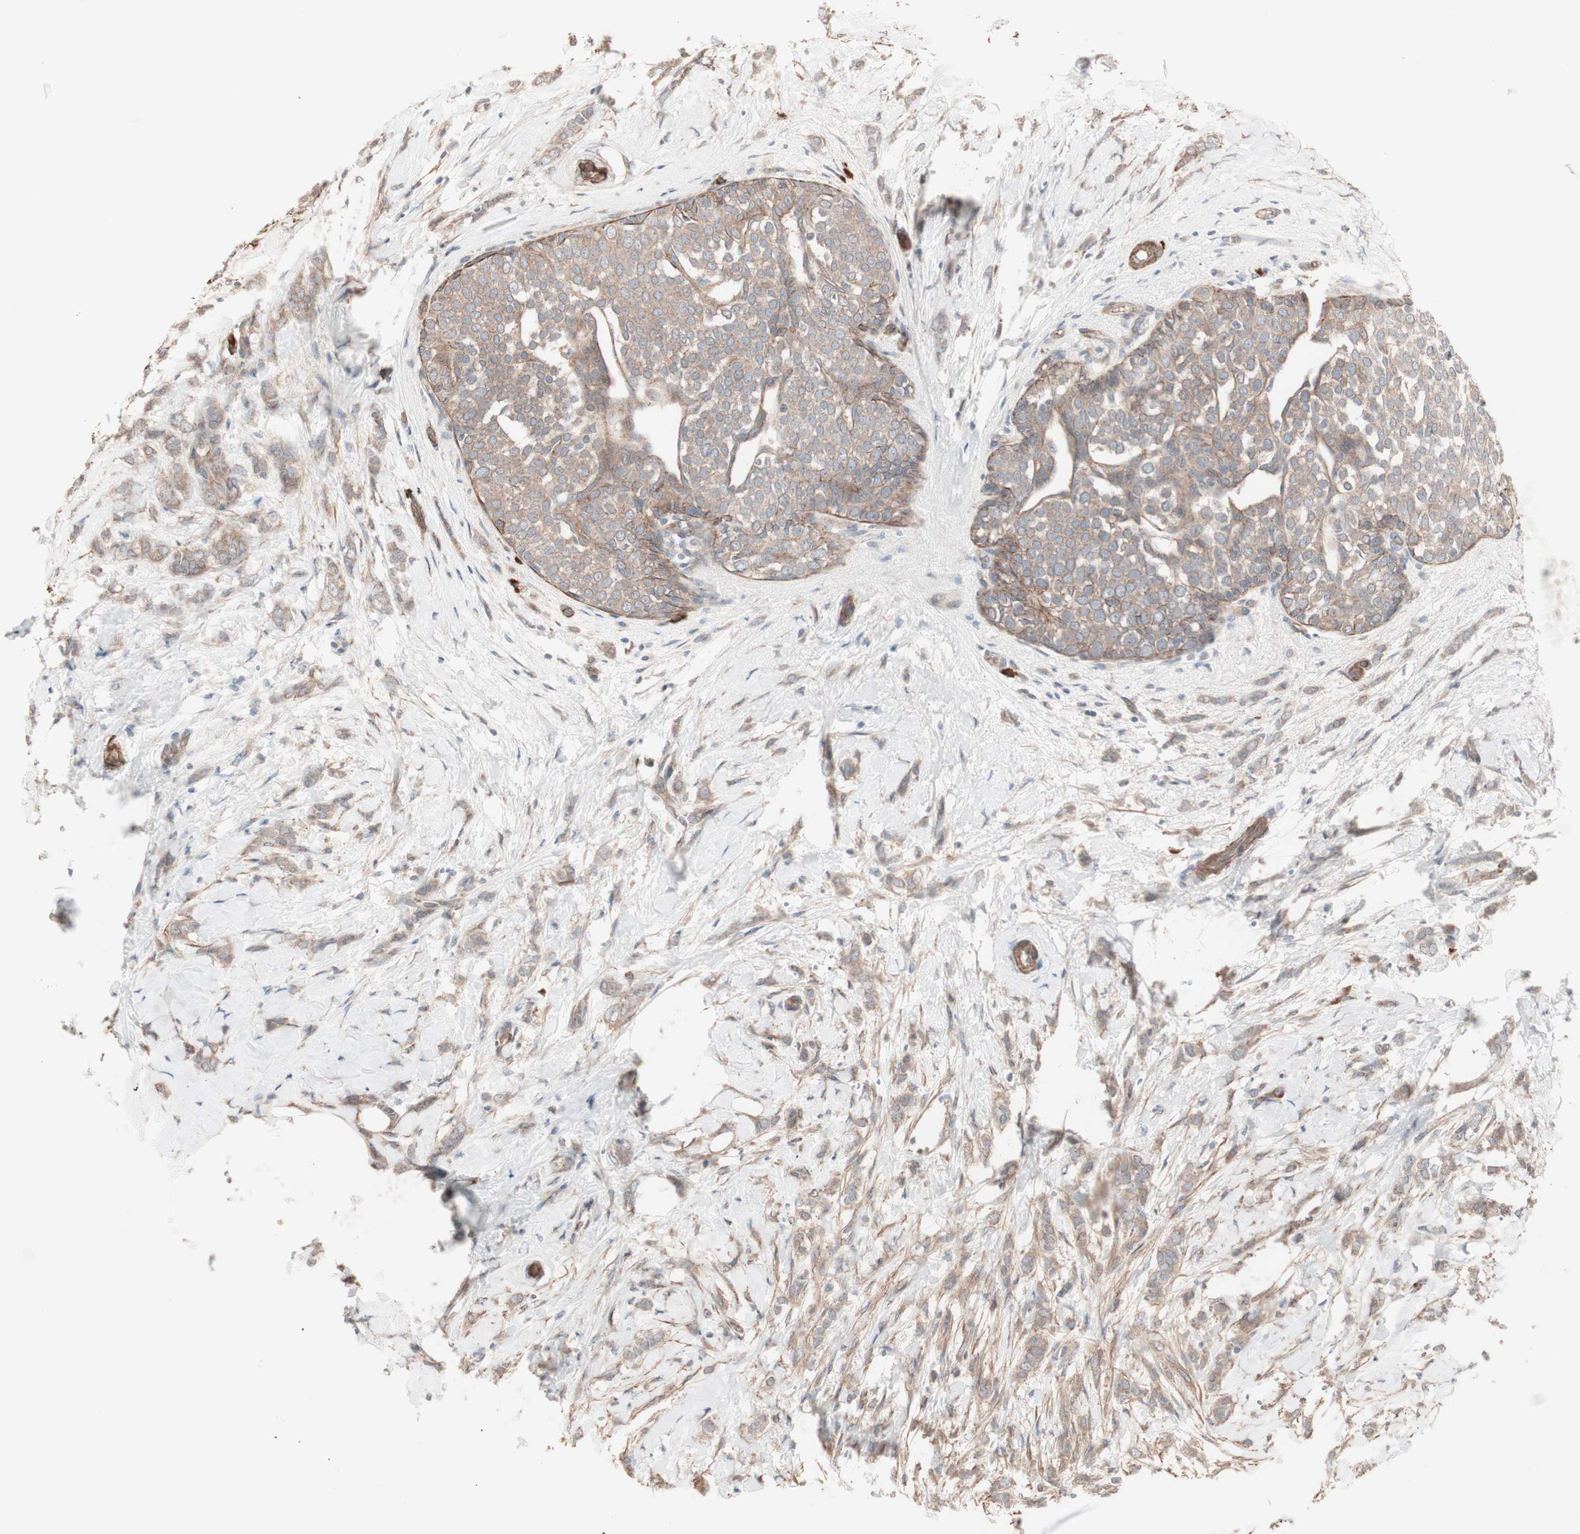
{"staining": {"intensity": "weak", "quantity": ">75%", "location": "cytoplasmic/membranous"}, "tissue": "breast cancer", "cell_type": "Tumor cells", "image_type": "cancer", "snomed": [{"axis": "morphology", "description": "Lobular carcinoma, in situ"}, {"axis": "morphology", "description": "Lobular carcinoma"}, {"axis": "topography", "description": "Breast"}], "caption": "Immunohistochemical staining of human lobular carcinoma (breast) shows low levels of weak cytoplasmic/membranous positivity in about >75% of tumor cells.", "gene": "ALG5", "patient": {"sex": "female", "age": 41}}